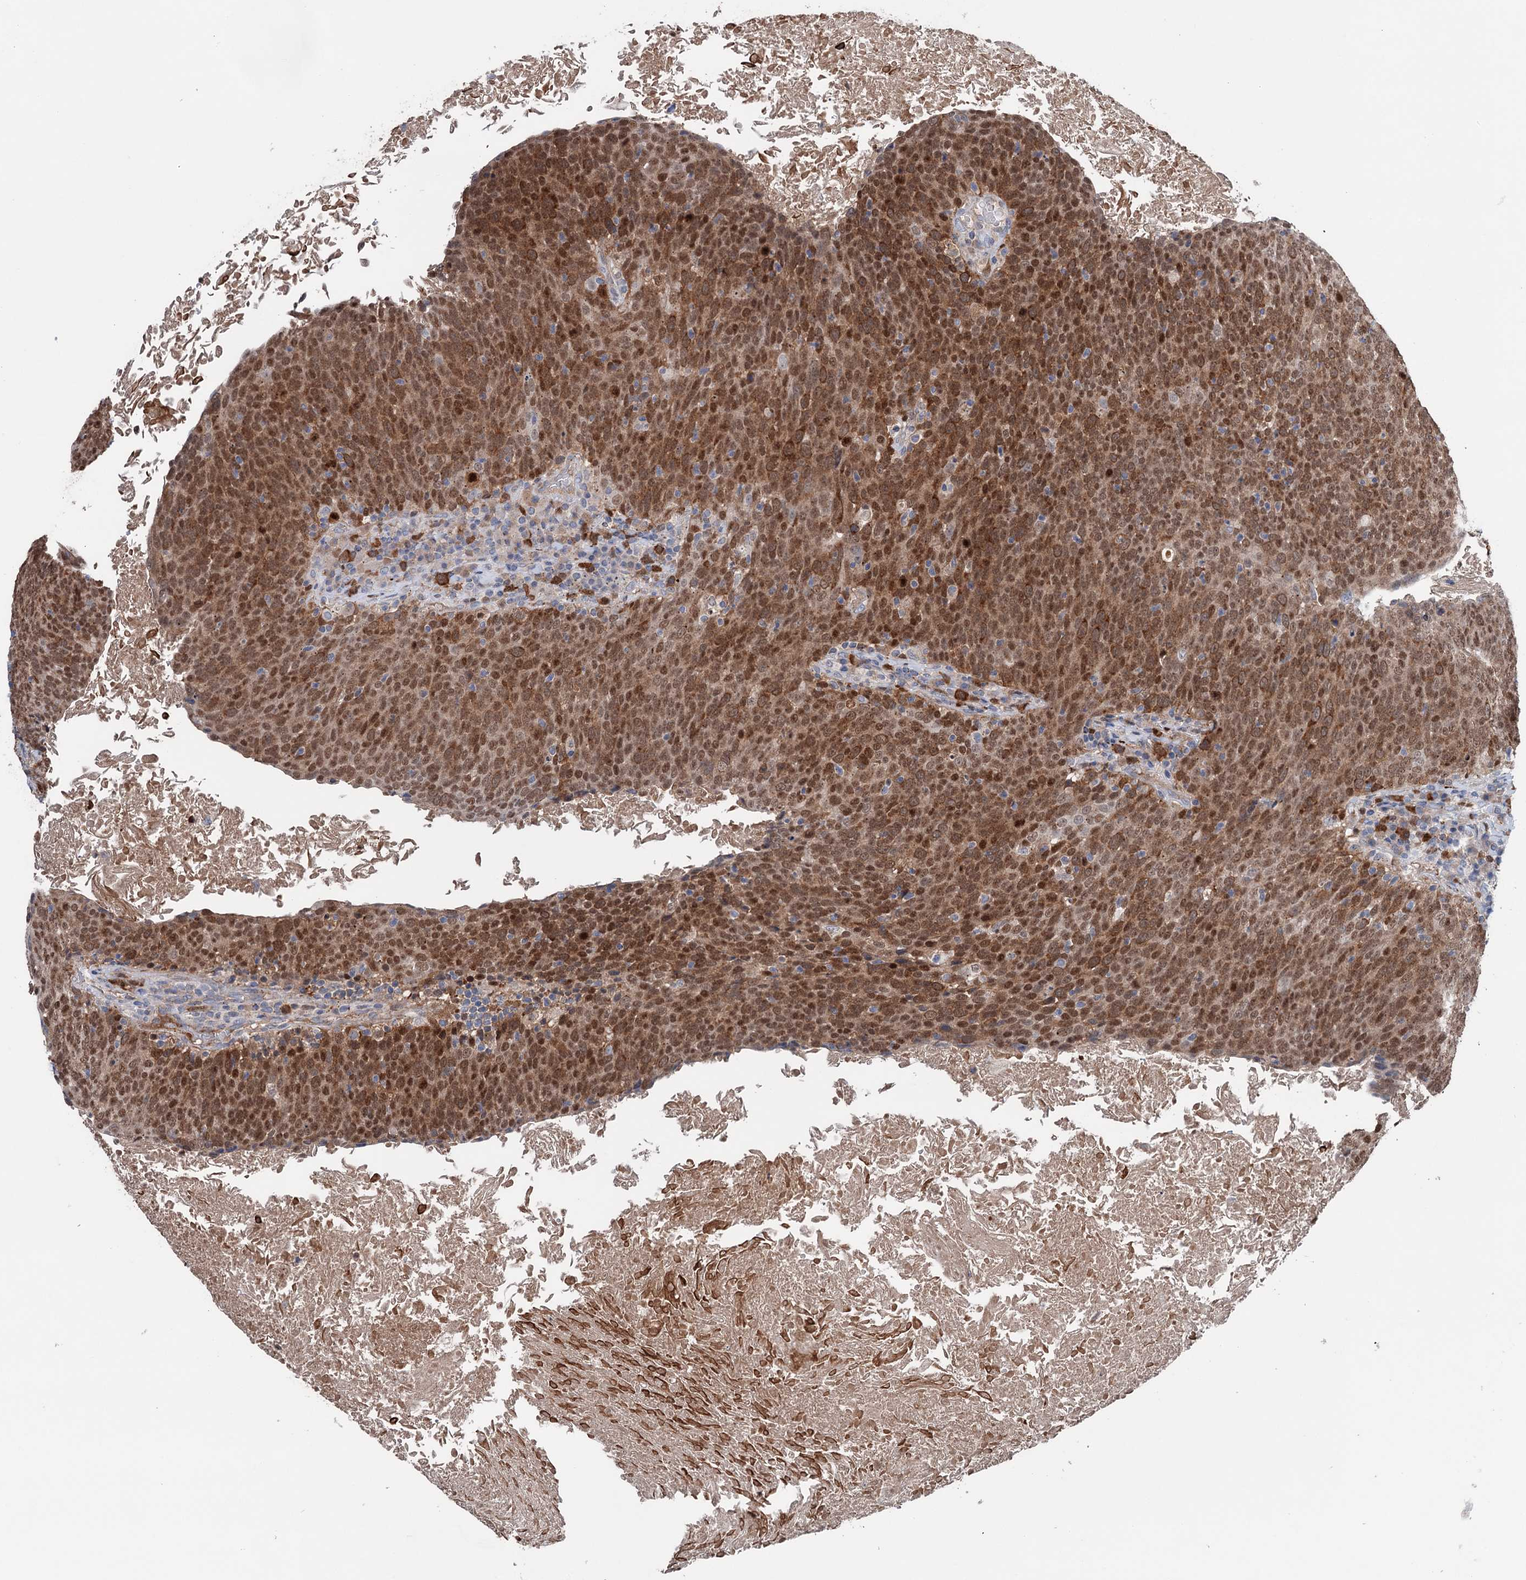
{"staining": {"intensity": "strong", "quantity": ">75%", "location": "cytoplasmic/membranous,nuclear"}, "tissue": "head and neck cancer", "cell_type": "Tumor cells", "image_type": "cancer", "snomed": [{"axis": "morphology", "description": "Squamous cell carcinoma, NOS"}, {"axis": "morphology", "description": "Squamous cell carcinoma, metastatic, NOS"}, {"axis": "topography", "description": "Lymph node"}, {"axis": "topography", "description": "Head-Neck"}], "caption": "Metastatic squamous cell carcinoma (head and neck) stained with a protein marker demonstrates strong staining in tumor cells.", "gene": "NCAPD2", "patient": {"sex": "male", "age": 62}}